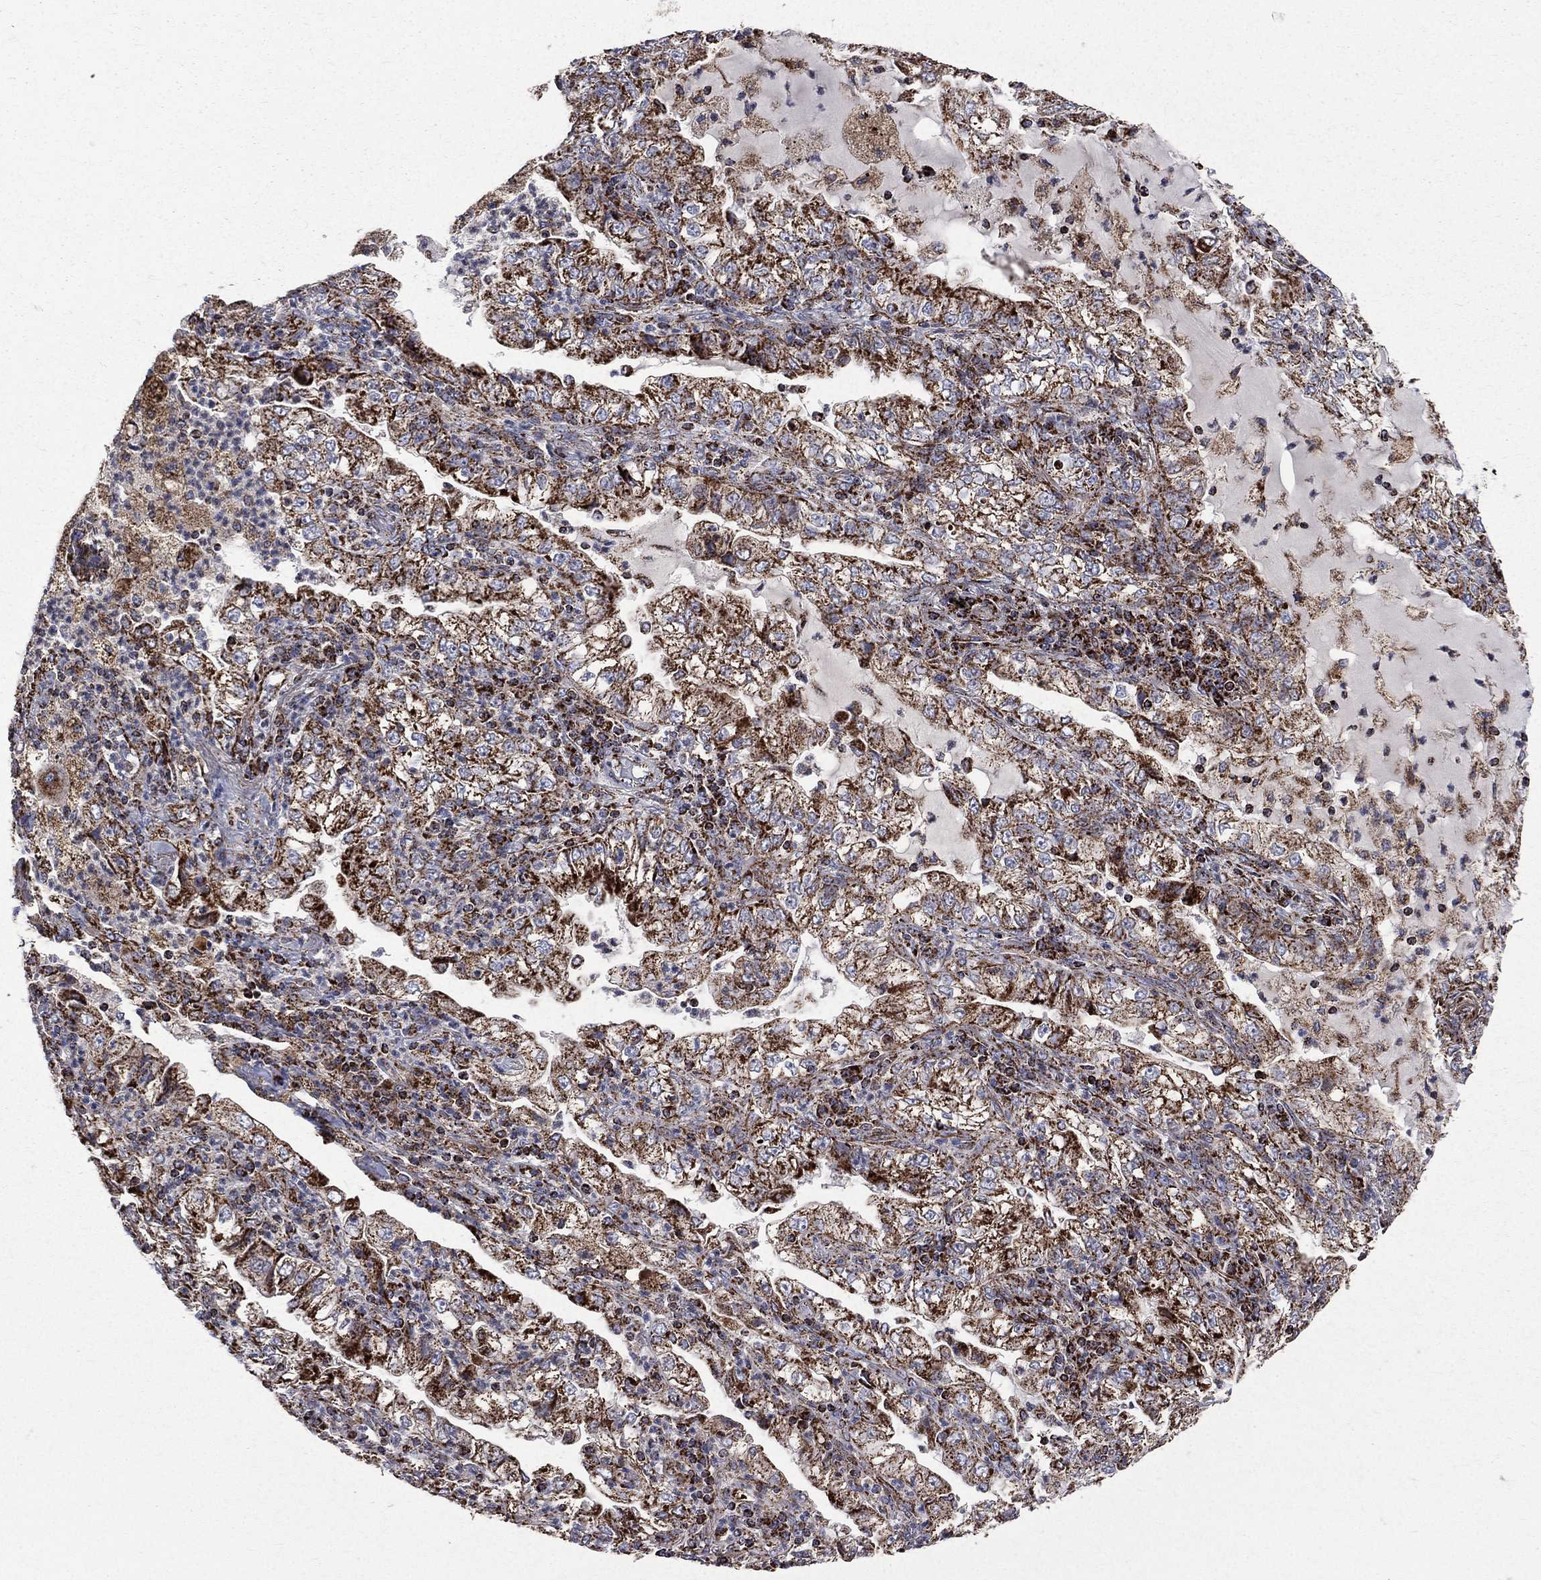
{"staining": {"intensity": "strong", "quantity": ">75%", "location": "cytoplasmic/membranous"}, "tissue": "lung cancer", "cell_type": "Tumor cells", "image_type": "cancer", "snomed": [{"axis": "morphology", "description": "Adenocarcinoma, NOS"}, {"axis": "topography", "description": "Lung"}], "caption": "This is a histology image of IHC staining of lung adenocarcinoma, which shows strong positivity in the cytoplasmic/membranous of tumor cells.", "gene": "GOT2", "patient": {"sex": "female", "age": 73}}